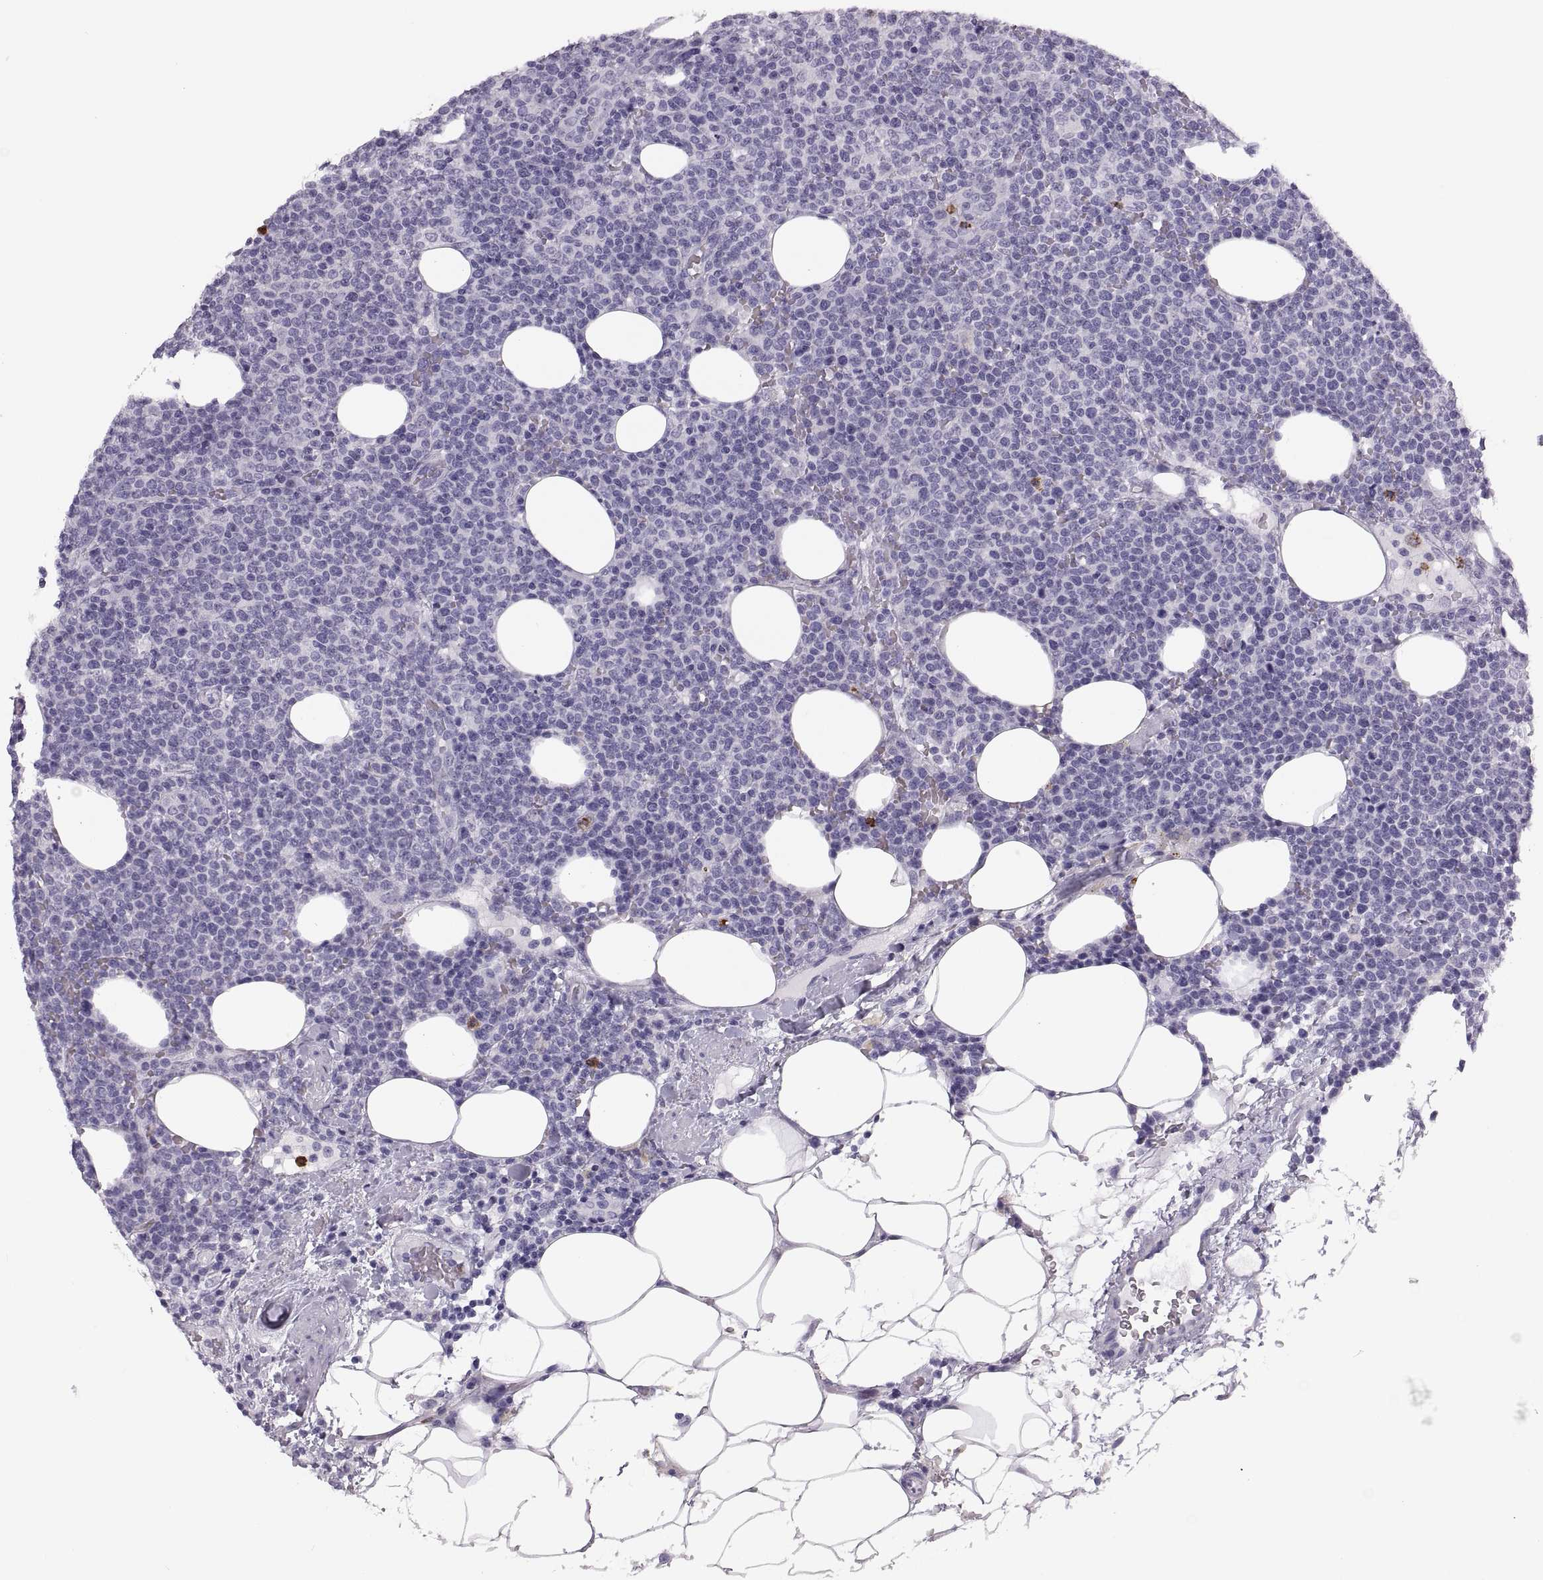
{"staining": {"intensity": "negative", "quantity": "none", "location": "none"}, "tissue": "lymphoma", "cell_type": "Tumor cells", "image_type": "cancer", "snomed": [{"axis": "morphology", "description": "Malignant lymphoma, non-Hodgkin's type, High grade"}, {"axis": "topography", "description": "Lymph node"}], "caption": "Lymphoma was stained to show a protein in brown. There is no significant positivity in tumor cells.", "gene": "MILR1", "patient": {"sex": "male", "age": 61}}